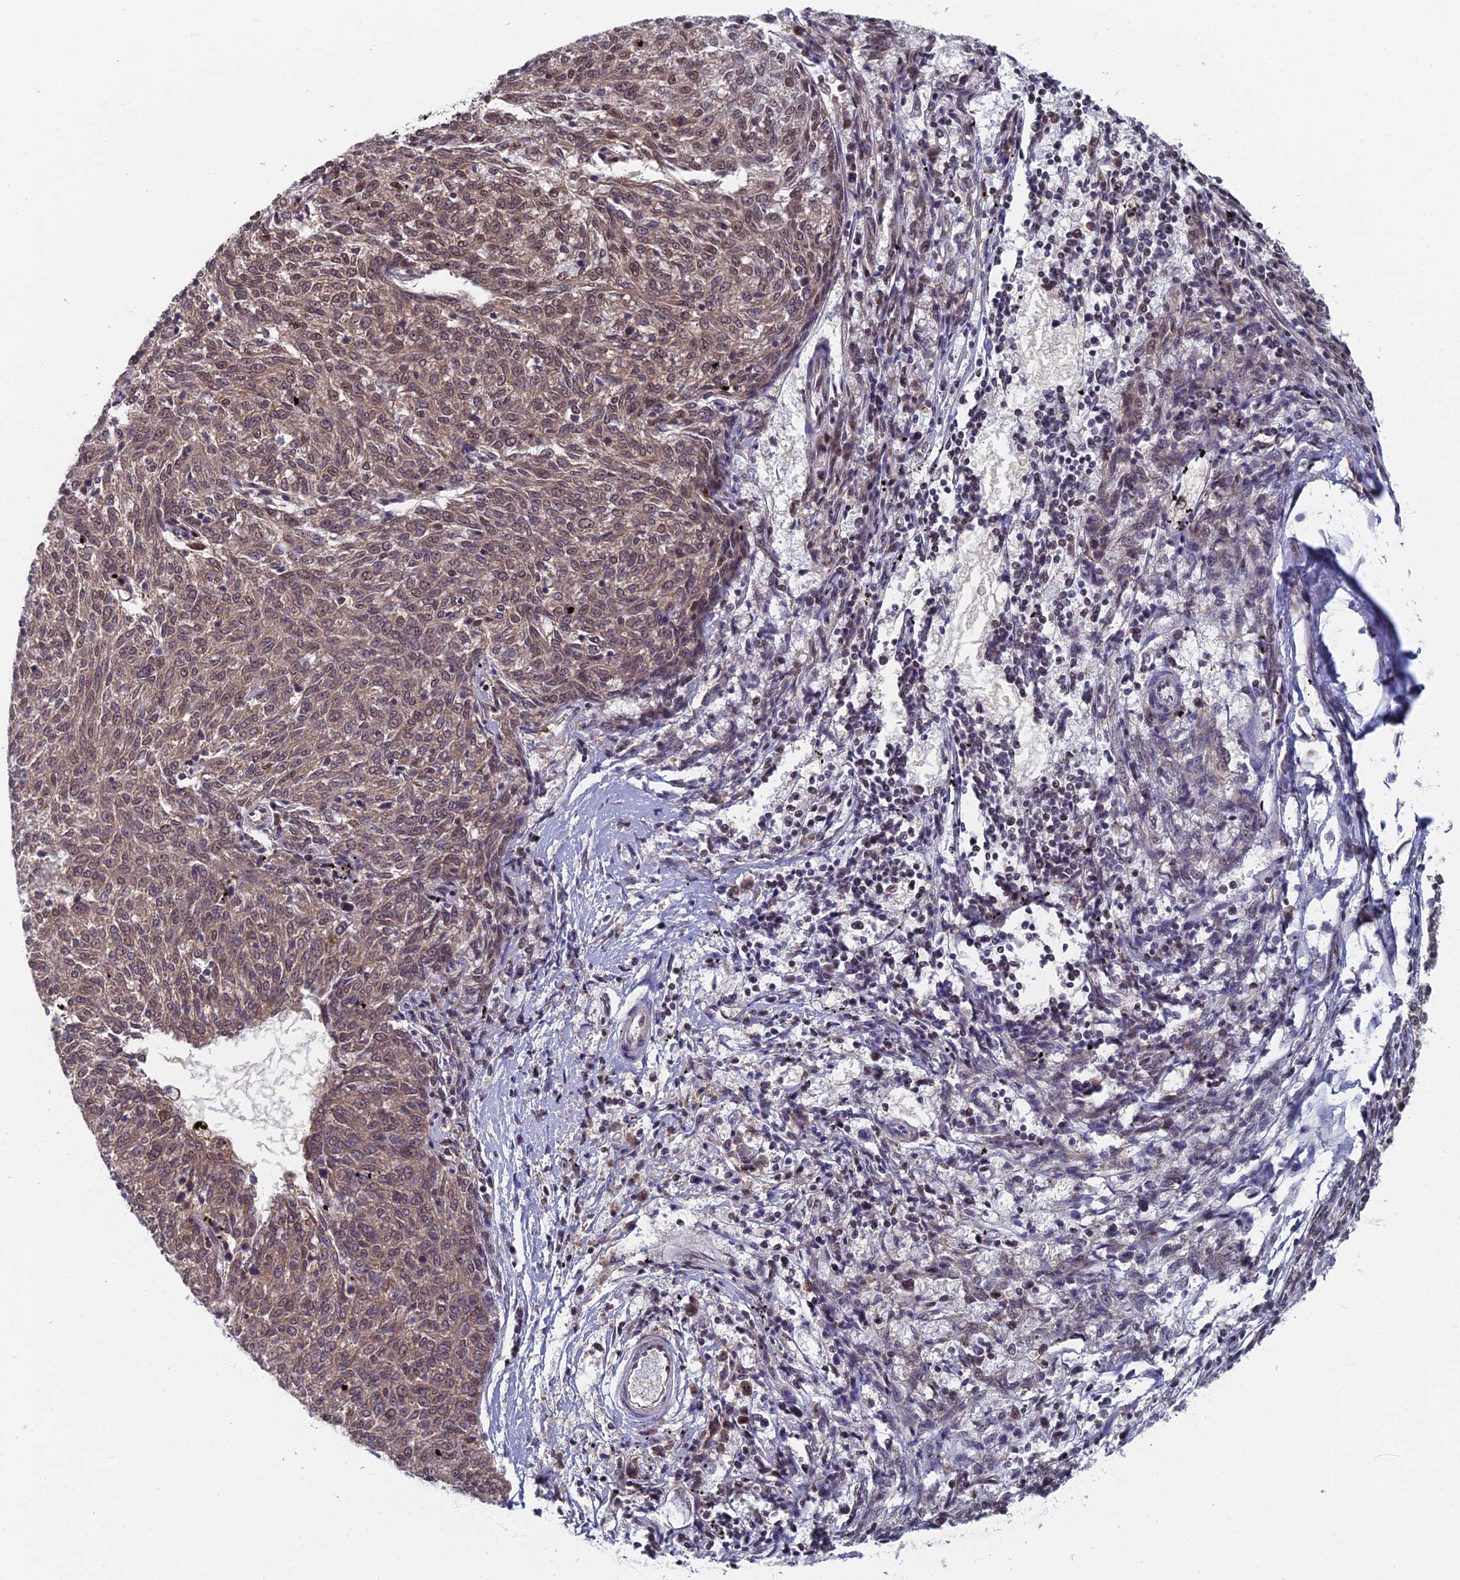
{"staining": {"intensity": "weak", "quantity": ">75%", "location": "cytoplasmic/membranous,nuclear"}, "tissue": "melanoma", "cell_type": "Tumor cells", "image_type": "cancer", "snomed": [{"axis": "morphology", "description": "Malignant melanoma, NOS"}, {"axis": "topography", "description": "Skin"}], "caption": "Tumor cells display low levels of weak cytoplasmic/membranous and nuclear expression in about >75% of cells in melanoma.", "gene": "TAF13", "patient": {"sex": "female", "age": 72}}